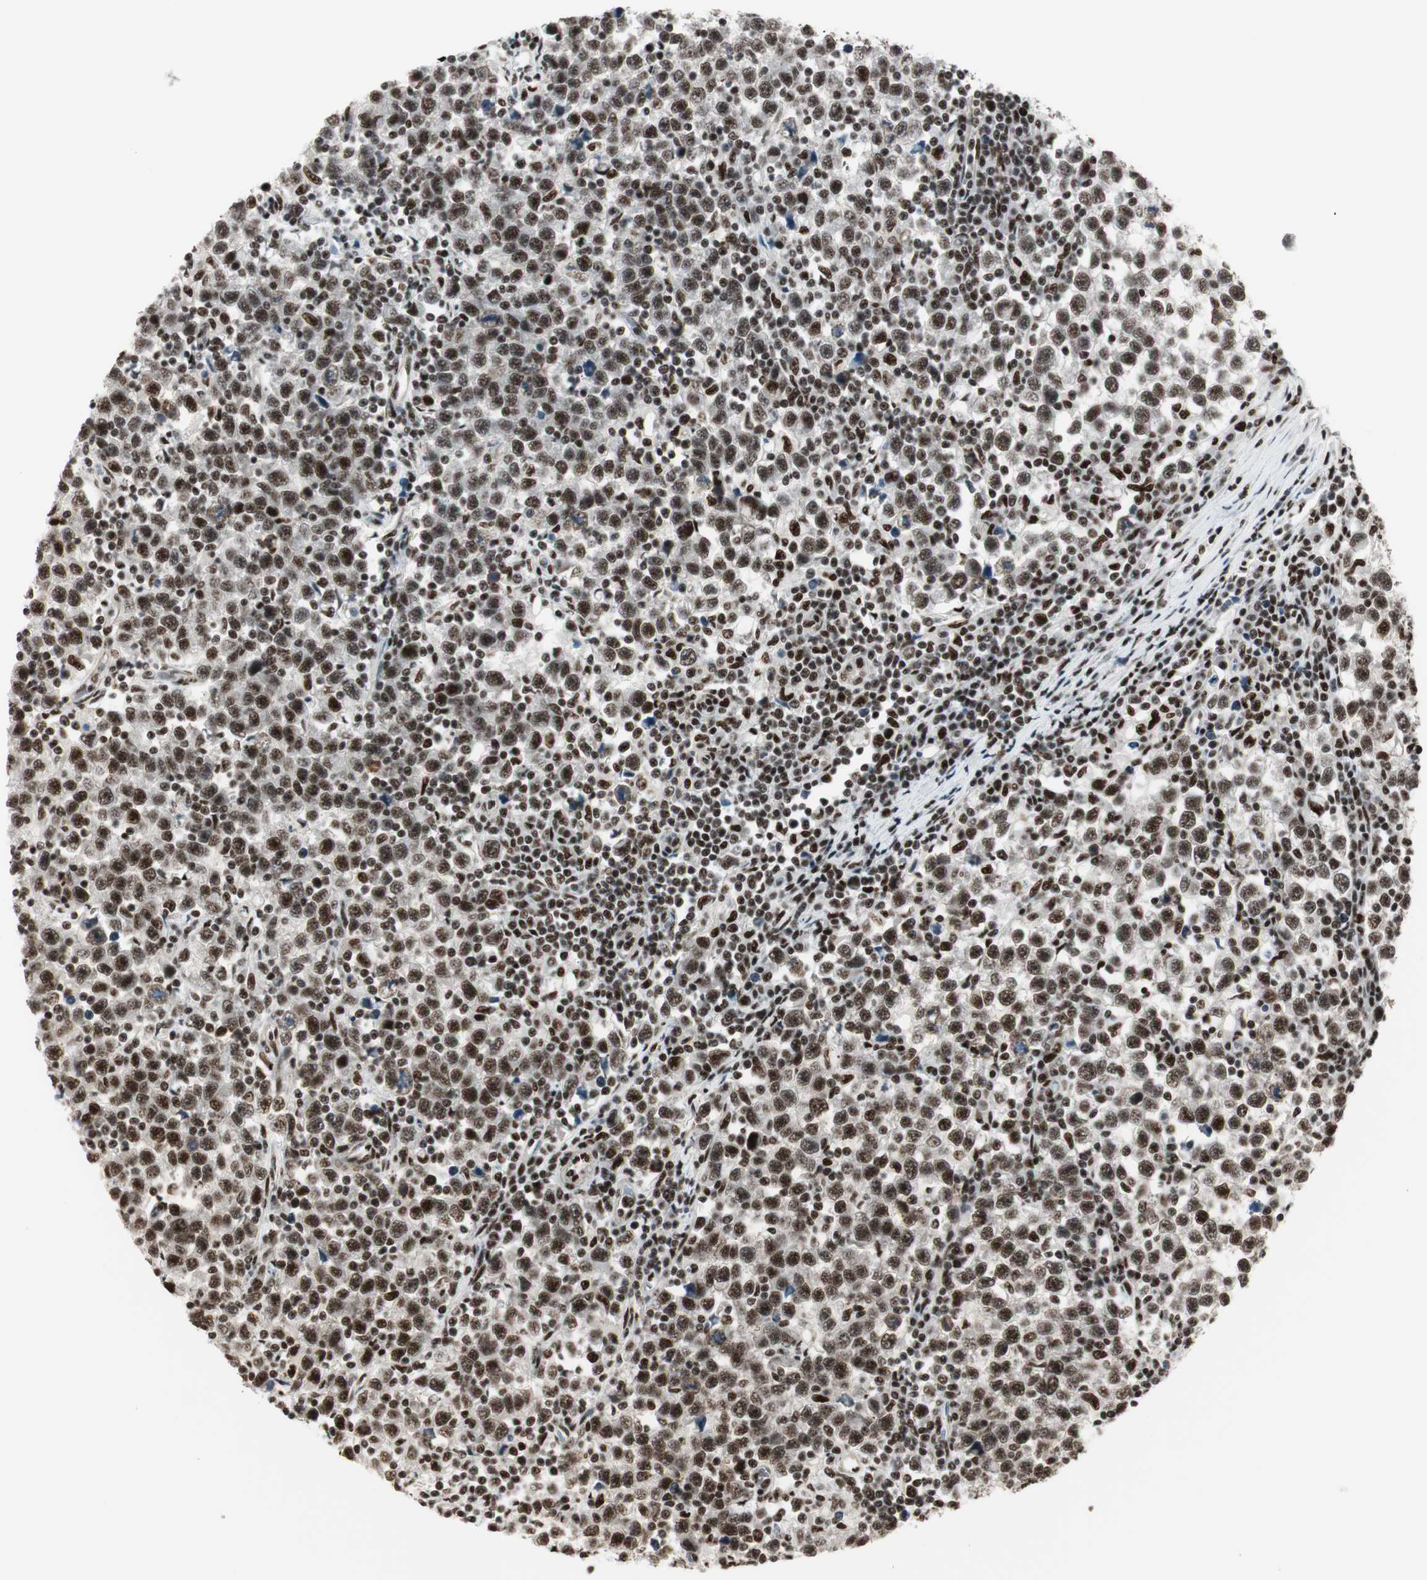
{"staining": {"intensity": "strong", "quantity": ">75%", "location": "nuclear"}, "tissue": "testis cancer", "cell_type": "Tumor cells", "image_type": "cancer", "snomed": [{"axis": "morphology", "description": "Seminoma, NOS"}, {"axis": "topography", "description": "Testis"}], "caption": "Immunohistochemistry (IHC) of testis cancer (seminoma) reveals high levels of strong nuclear expression in approximately >75% of tumor cells. The staining is performed using DAB (3,3'-diaminobenzidine) brown chromogen to label protein expression. The nuclei are counter-stained blue using hematoxylin.", "gene": "HEXIM1", "patient": {"sex": "male", "age": 43}}